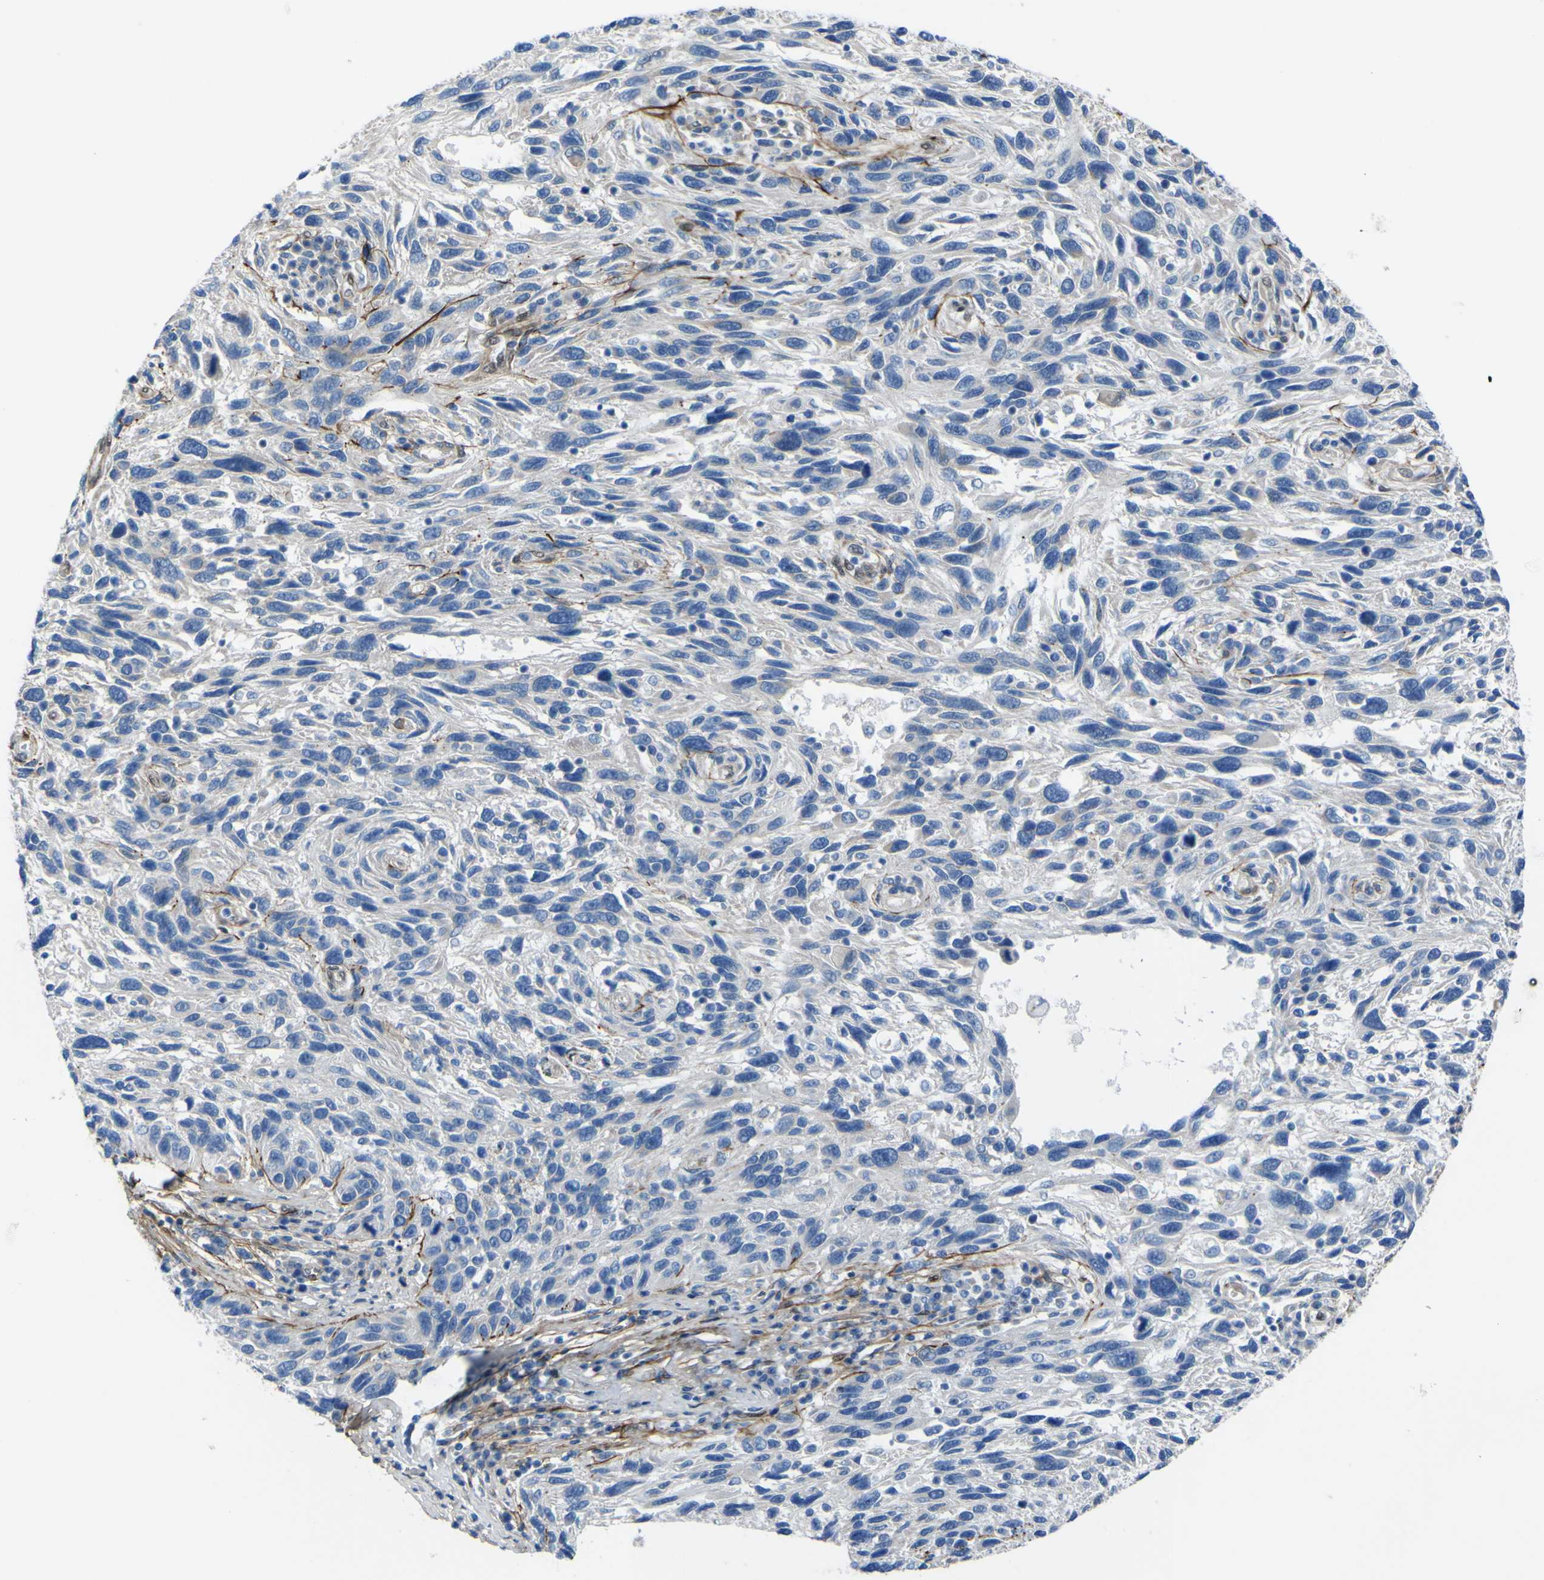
{"staining": {"intensity": "negative", "quantity": "none", "location": "none"}, "tissue": "melanoma", "cell_type": "Tumor cells", "image_type": "cancer", "snomed": [{"axis": "morphology", "description": "Malignant melanoma, NOS"}, {"axis": "topography", "description": "Skin"}], "caption": "IHC micrograph of malignant melanoma stained for a protein (brown), which shows no staining in tumor cells.", "gene": "LRRN1", "patient": {"sex": "male", "age": 53}}